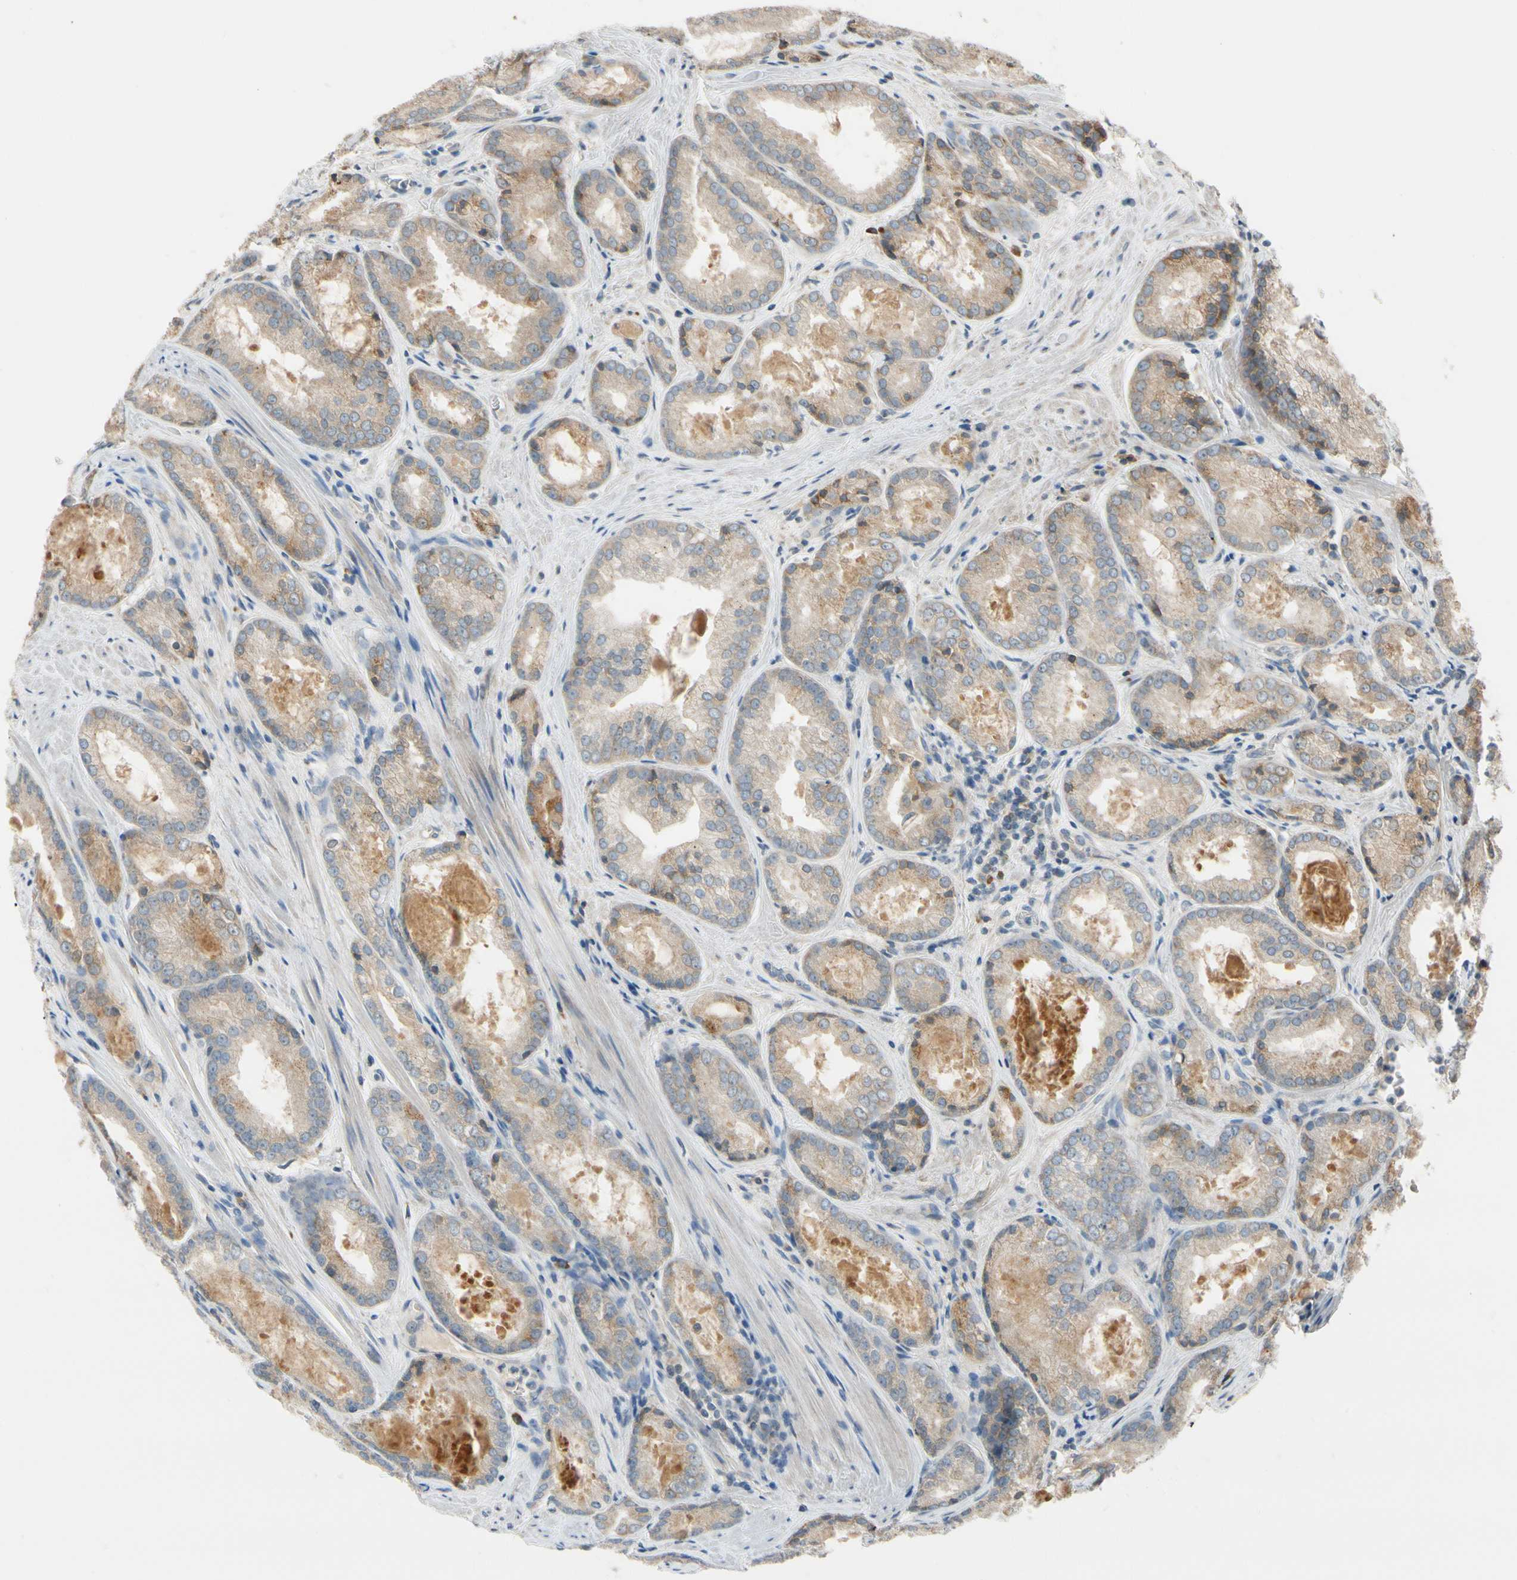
{"staining": {"intensity": "weak", "quantity": ">75%", "location": "cytoplasmic/membranous"}, "tissue": "prostate cancer", "cell_type": "Tumor cells", "image_type": "cancer", "snomed": [{"axis": "morphology", "description": "Adenocarcinoma, Low grade"}, {"axis": "topography", "description": "Prostate"}], "caption": "This is a histology image of IHC staining of adenocarcinoma (low-grade) (prostate), which shows weak expression in the cytoplasmic/membranous of tumor cells.", "gene": "RPN2", "patient": {"sex": "male", "age": 64}}